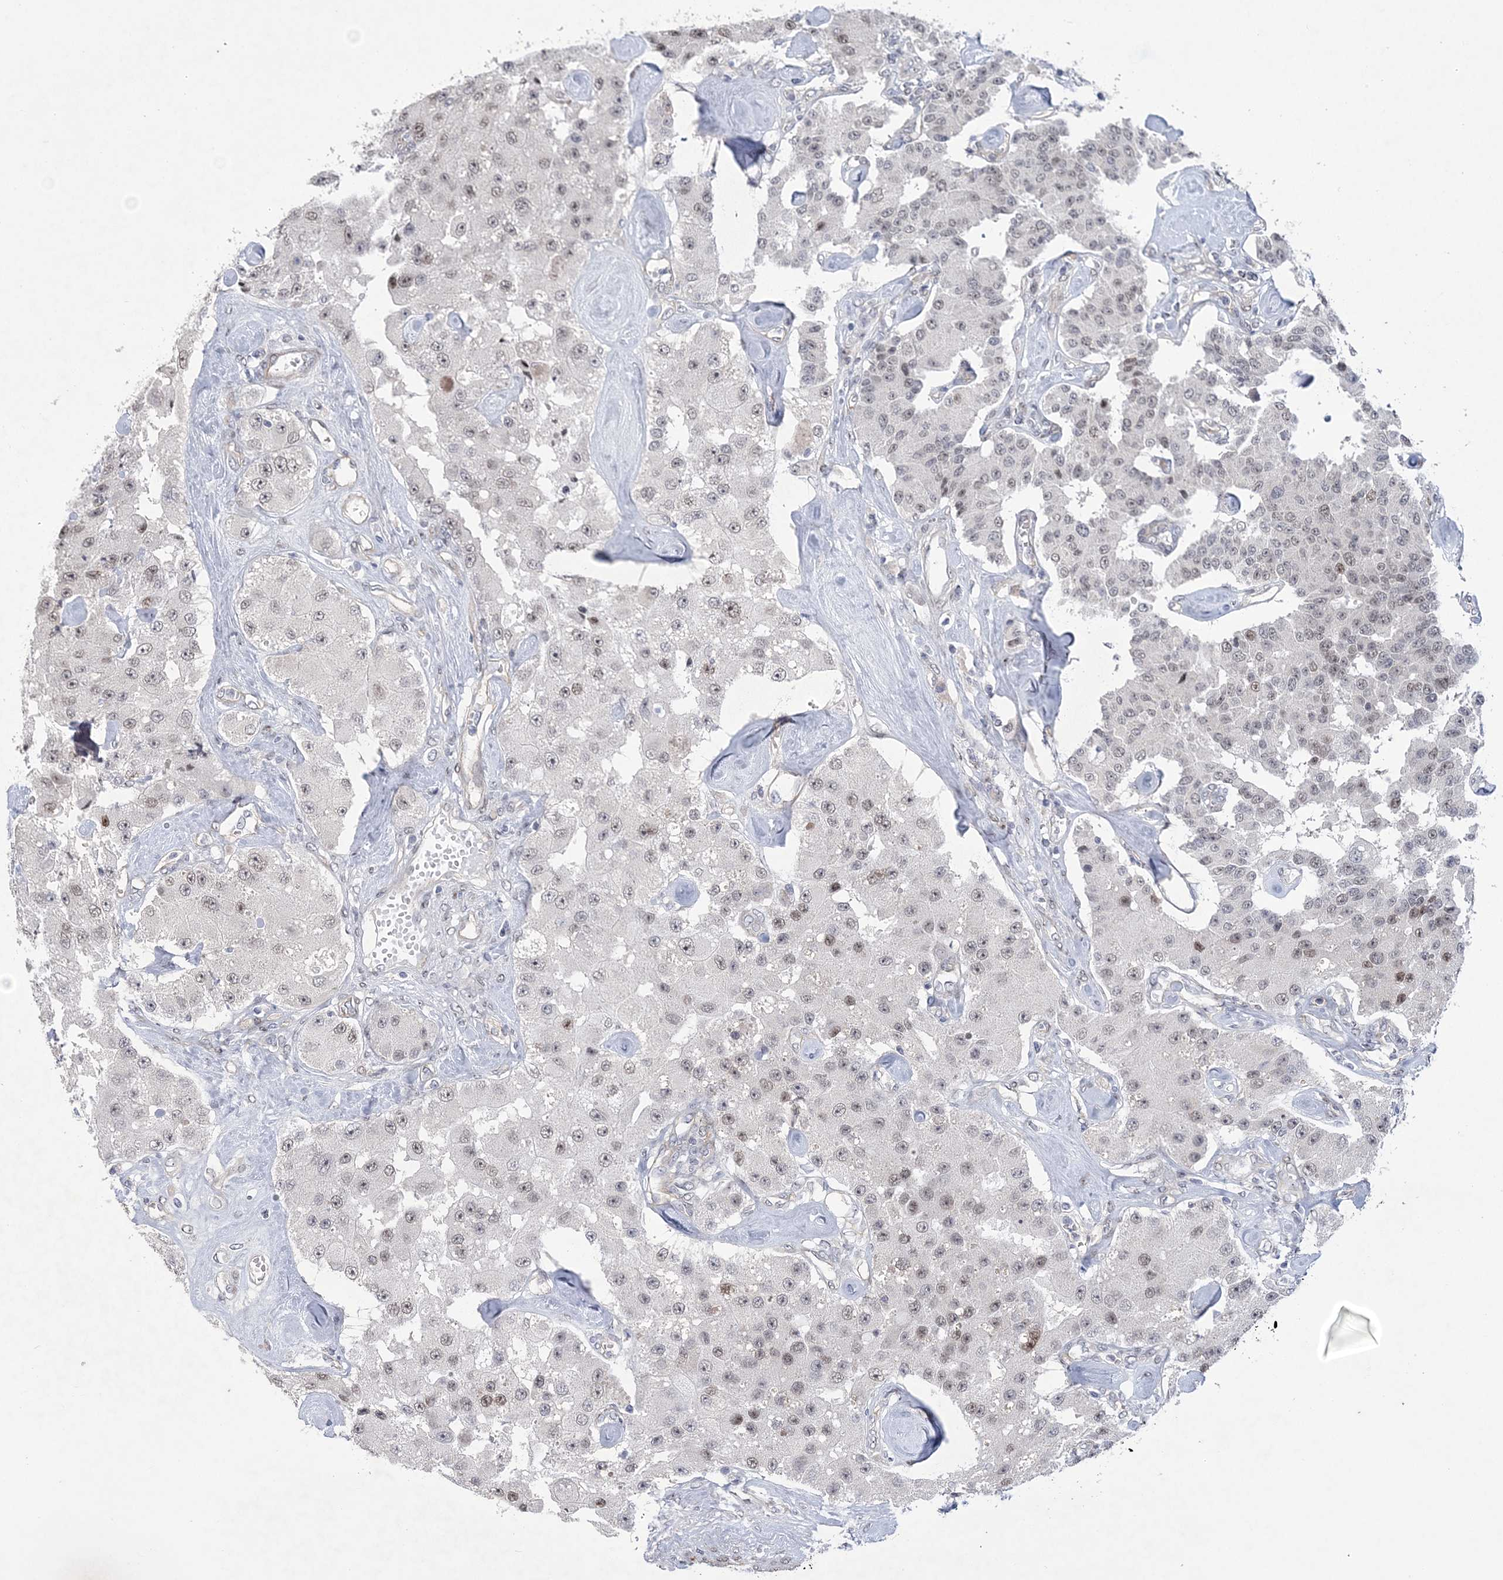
{"staining": {"intensity": "weak", "quantity": "25%-75%", "location": "nuclear"}, "tissue": "carcinoid", "cell_type": "Tumor cells", "image_type": "cancer", "snomed": [{"axis": "morphology", "description": "Carcinoid, malignant, NOS"}, {"axis": "topography", "description": "Pancreas"}], "caption": "Approximately 25%-75% of tumor cells in human malignant carcinoid demonstrate weak nuclear protein positivity as visualized by brown immunohistochemical staining.", "gene": "HOMEZ", "patient": {"sex": "male", "age": 41}}